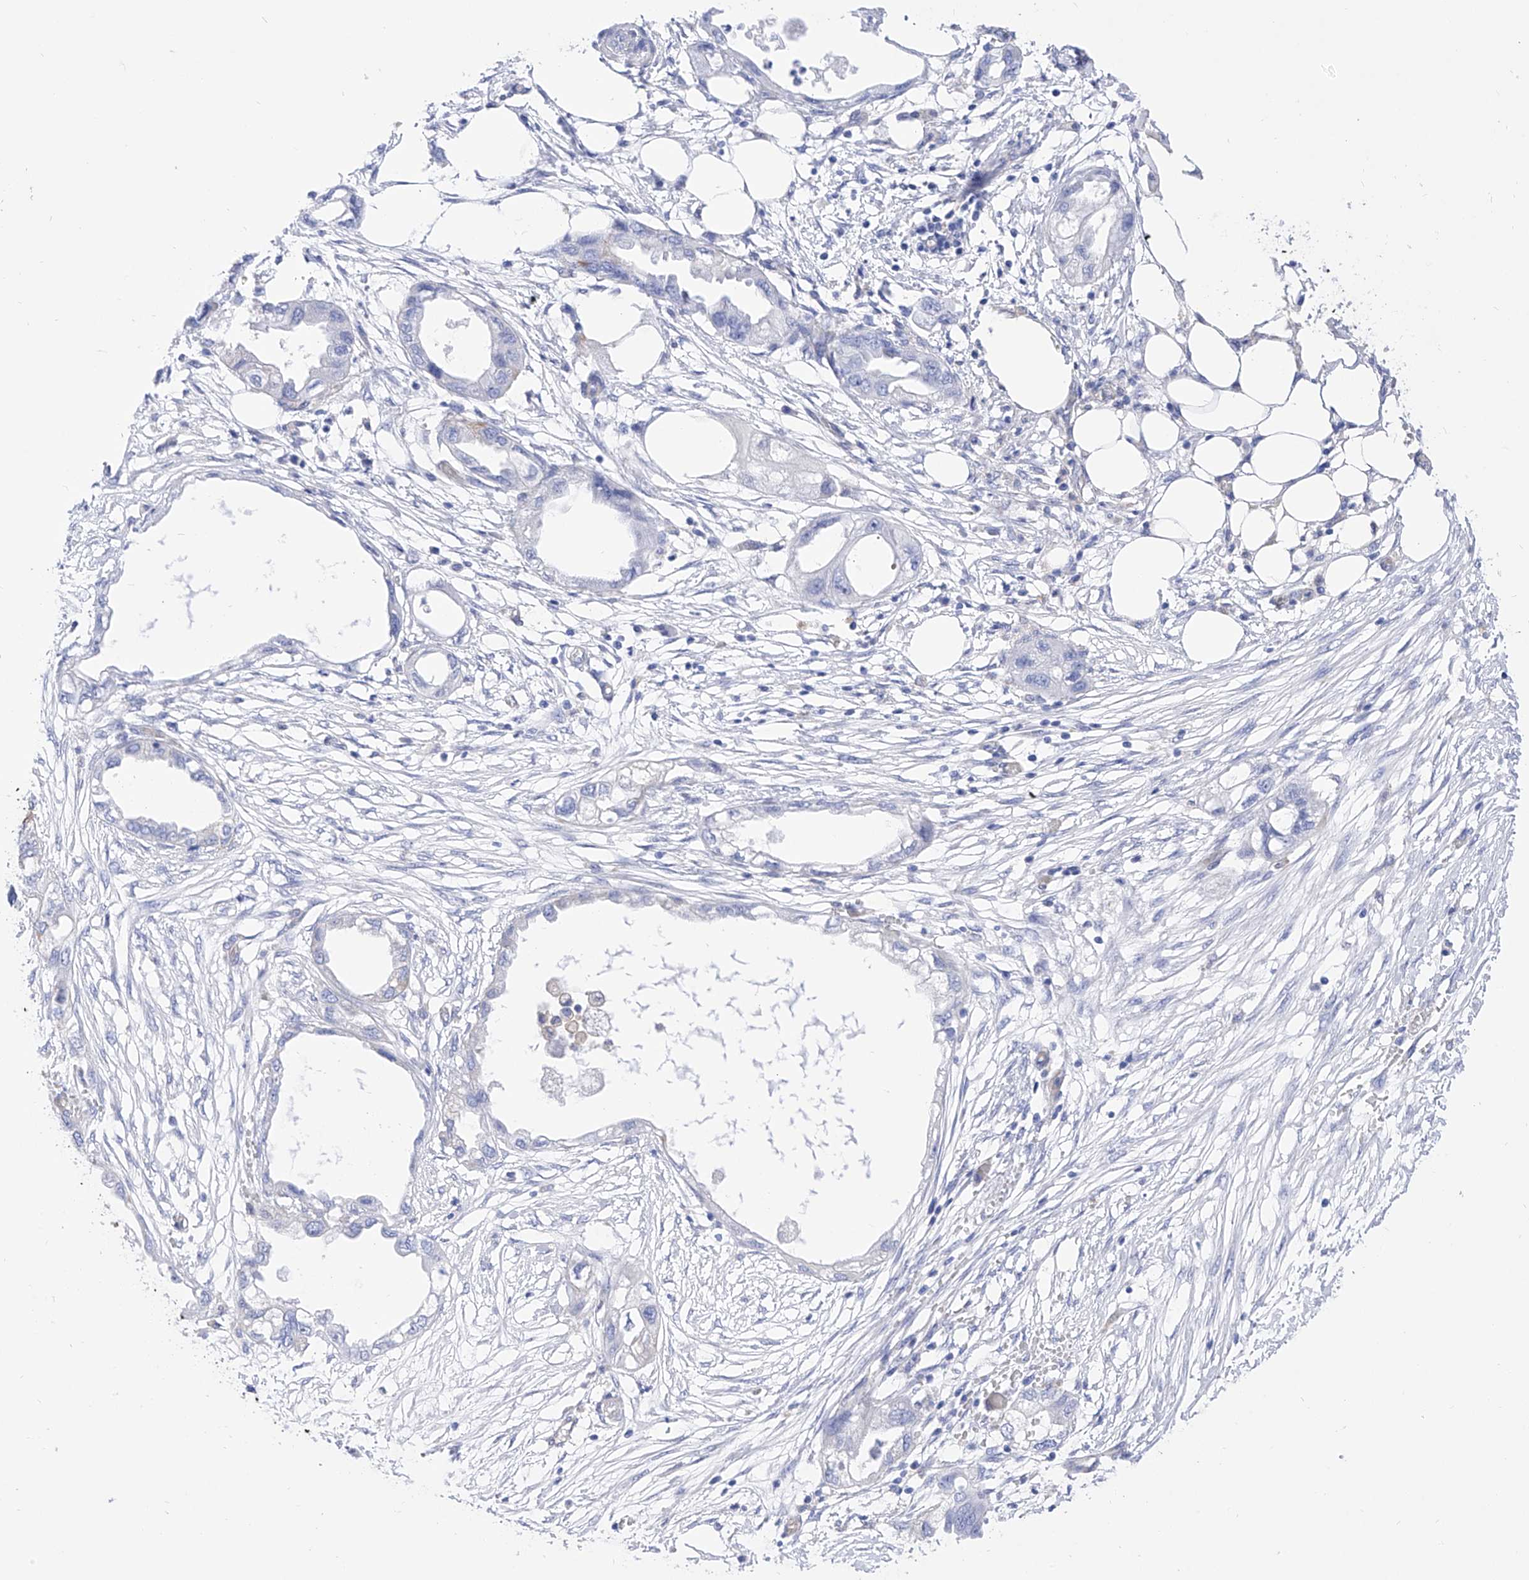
{"staining": {"intensity": "negative", "quantity": "none", "location": "none"}, "tissue": "endometrial cancer", "cell_type": "Tumor cells", "image_type": "cancer", "snomed": [{"axis": "morphology", "description": "Adenocarcinoma, NOS"}, {"axis": "morphology", "description": "Adenocarcinoma, metastatic, NOS"}, {"axis": "topography", "description": "Adipose tissue"}, {"axis": "topography", "description": "Endometrium"}], "caption": "A photomicrograph of endometrial cancer (adenocarcinoma) stained for a protein displays no brown staining in tumor cells.", "gene": "ZNF653", "patient": {"sex": "female", "age": 67}}